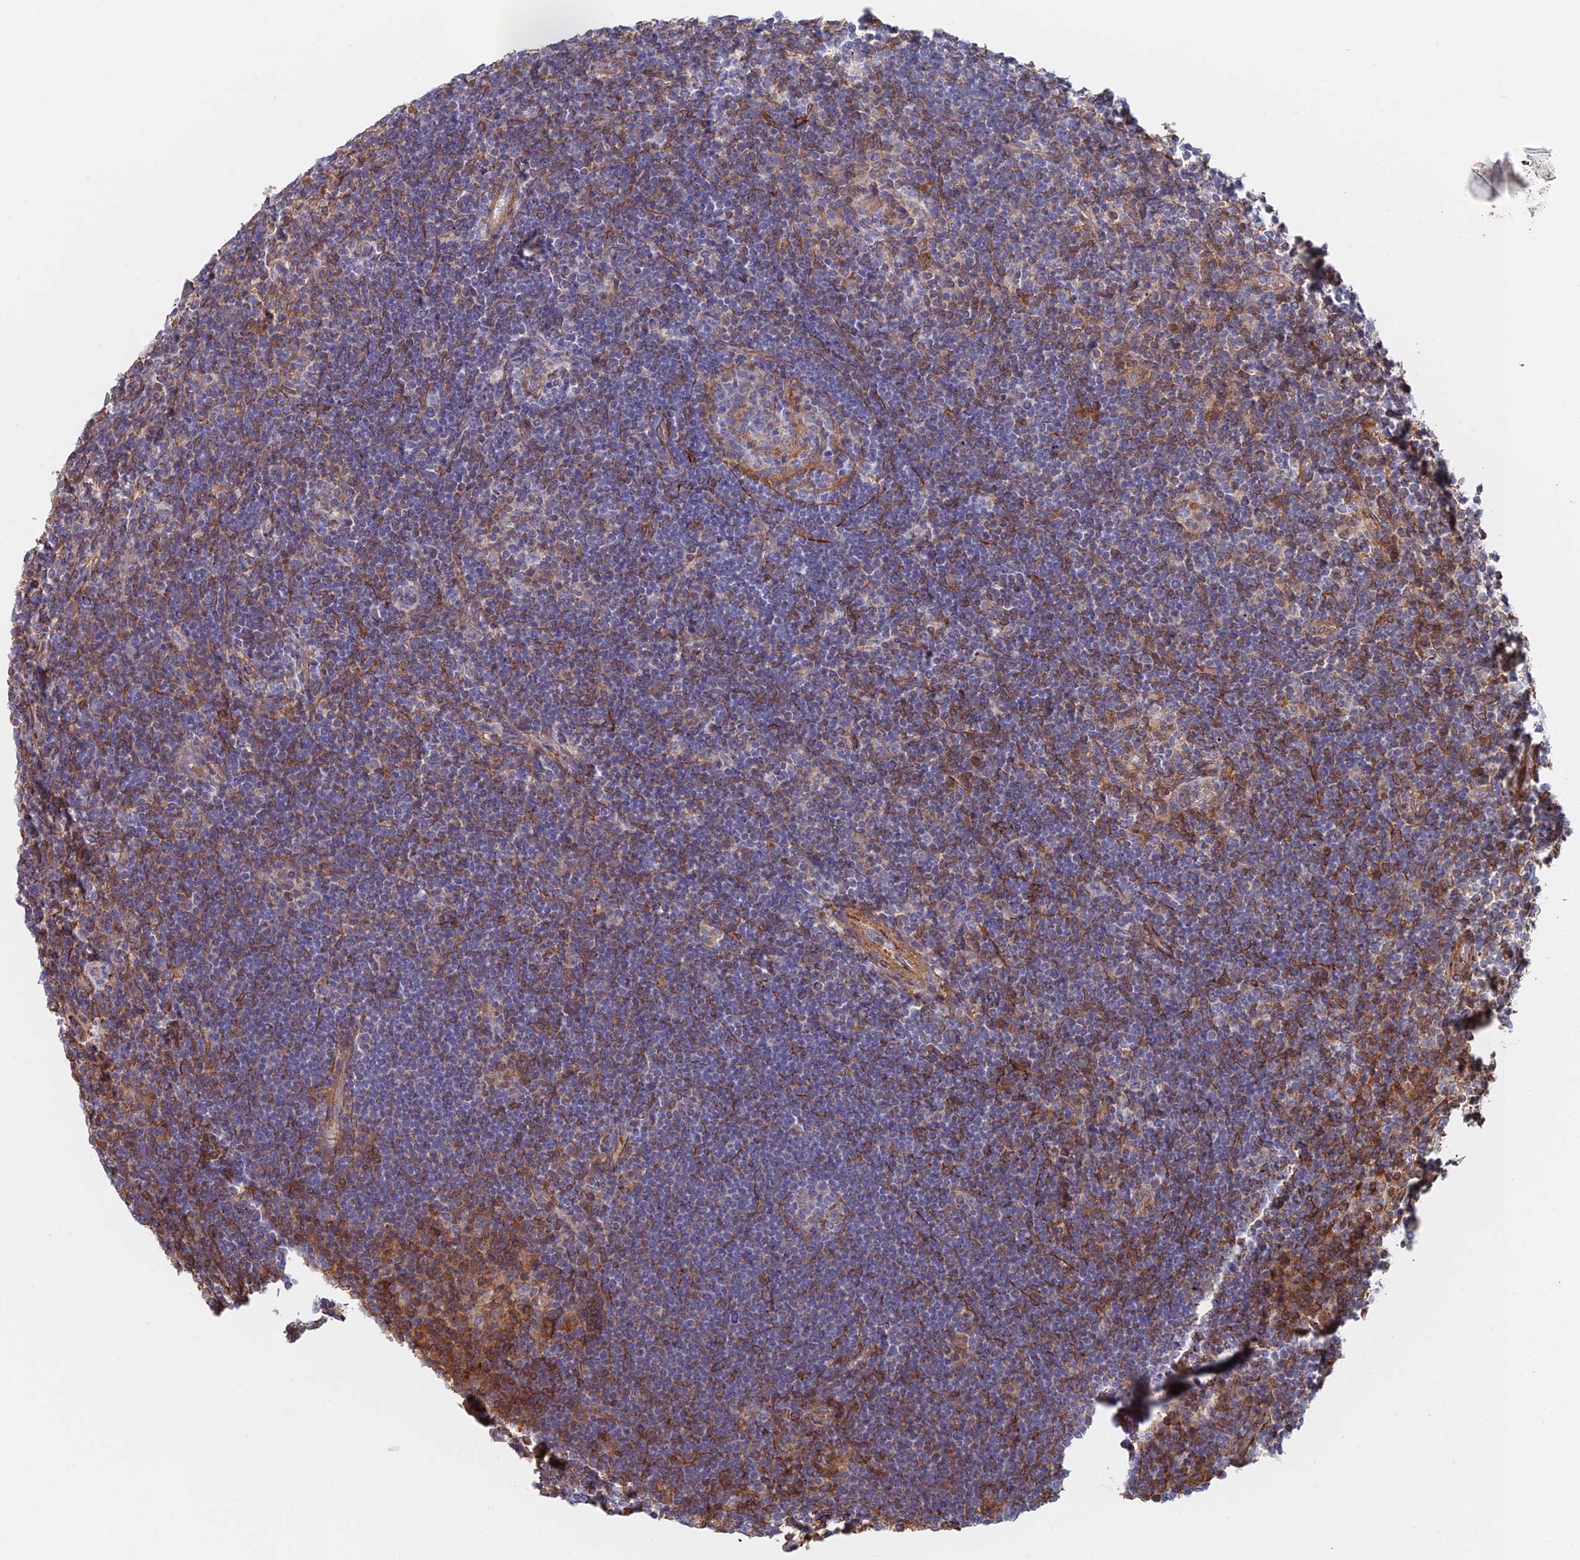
{"staining": {"intensity": "negative", "quantity": "none", "location": "none"}, "tissue": "lymphoma", "cell_type": "Tumor cells", "image_type": "cancer", "snomed": [{"axis": "morphology", "description": "Hodgkin's disease, NOS"}, {"axis": "topography", "description": "Lymph node"}], "caption": "Immunohistochemistry (IHC) photomicrograph of lymphoma stained for a protein (brown), which shows no positivity in tumor cells.", "gene": "PAK4", "patient": {"sex": "female", "age": 57}}